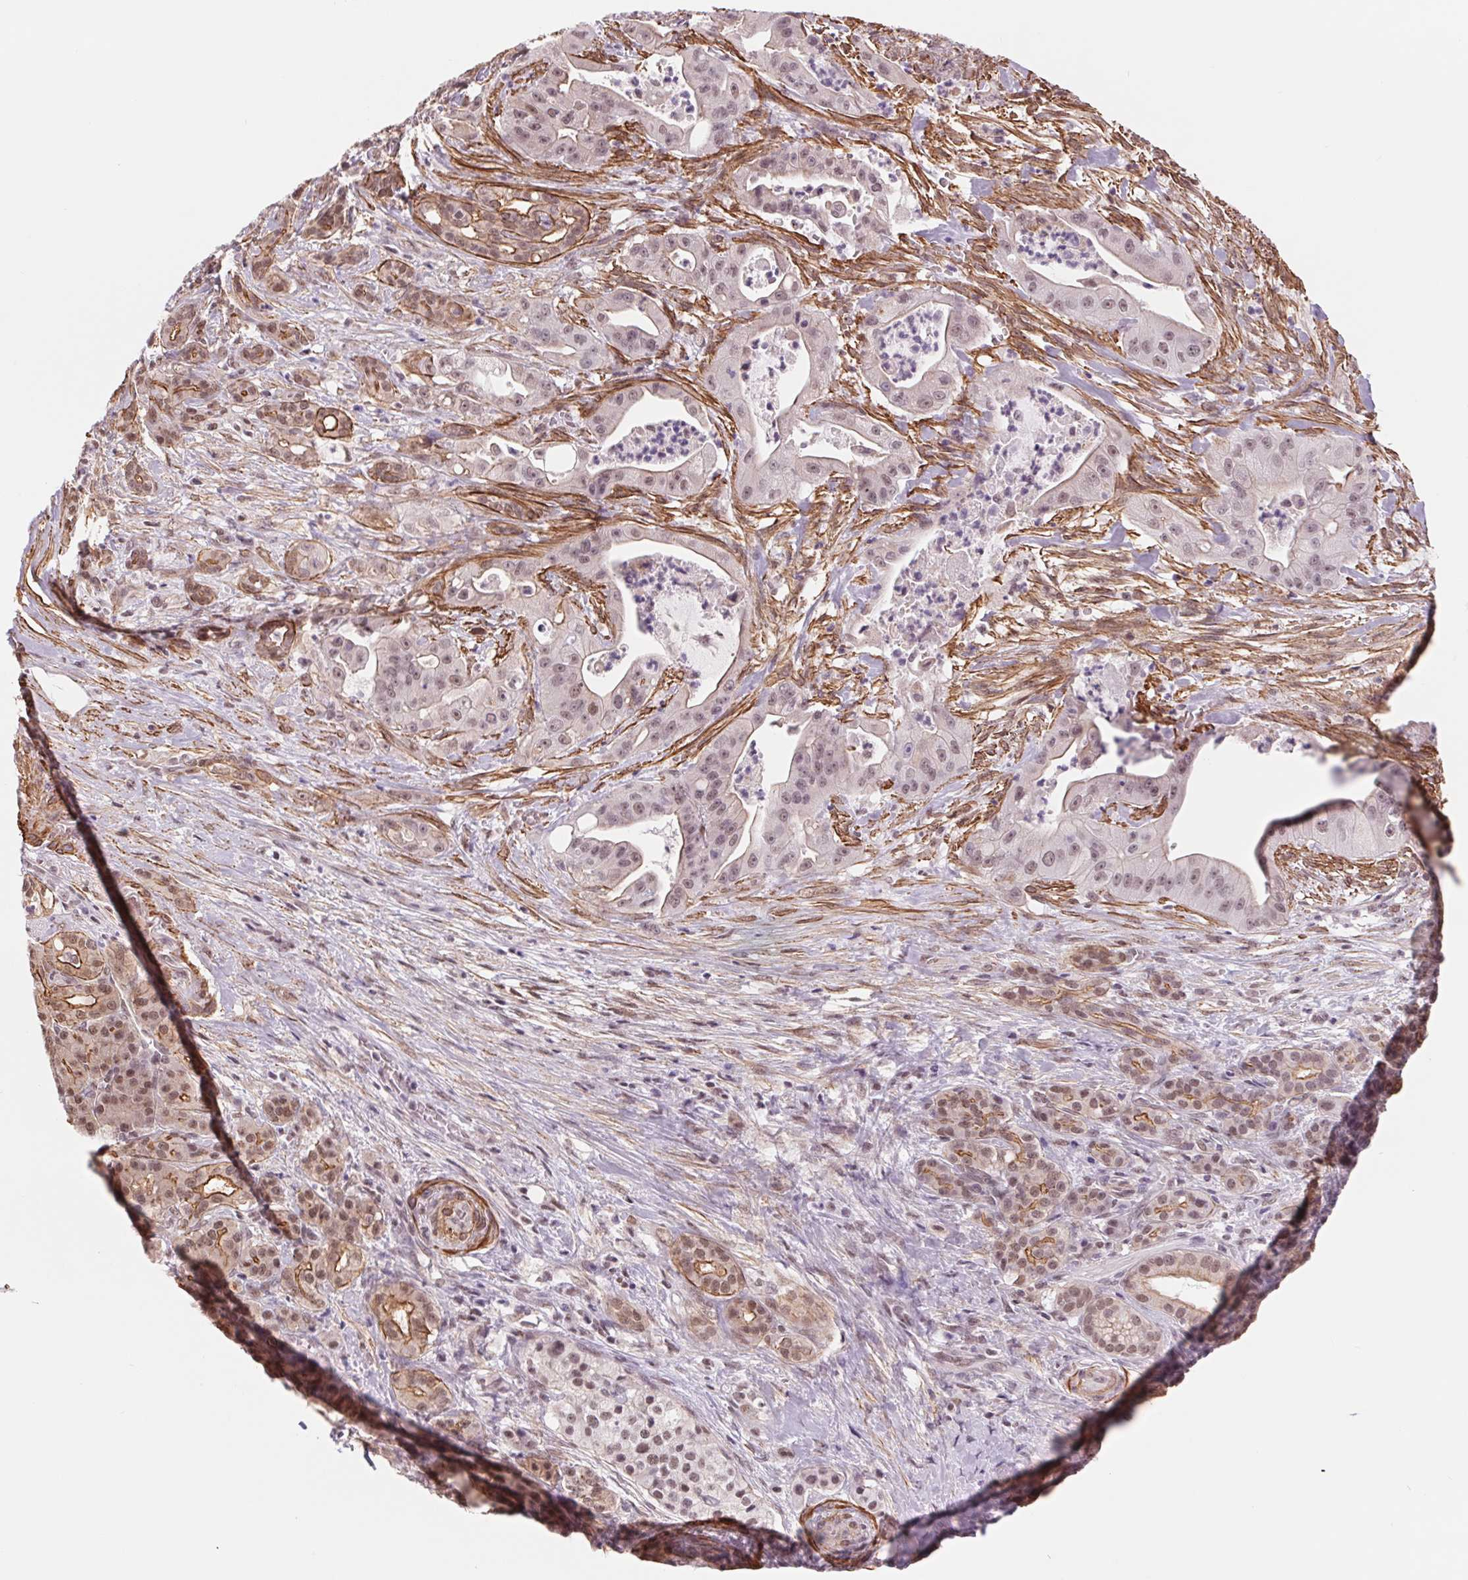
{"staining": {"intensity": "weak", "quantity": ">75%", "location": "cytoplasmic/membranous,nuclear"}, "tissue": "pancreatic cancer", "cell_type": "Tumor cells", "image_type": "cancer", "snomed": [{"axis": "morphology", "description": "Normal tissue, NOS"}, {"axis": "morphology", "description": "Inflammation, NOS"}, {"axis": "morphology", "description": "Adenocarcinoma, NOS"}, {"axis": "topography", "description": "Pancreas"}], "caption": "Immunohistochemistry of pancreatic adenocarcinoma reveals low levels of weak cytoplasmic/membranous and nuclear staining in about >75% of tumor cells.", "gene": "BCAT1", "patient": {"sex": "male", "age": 57}}